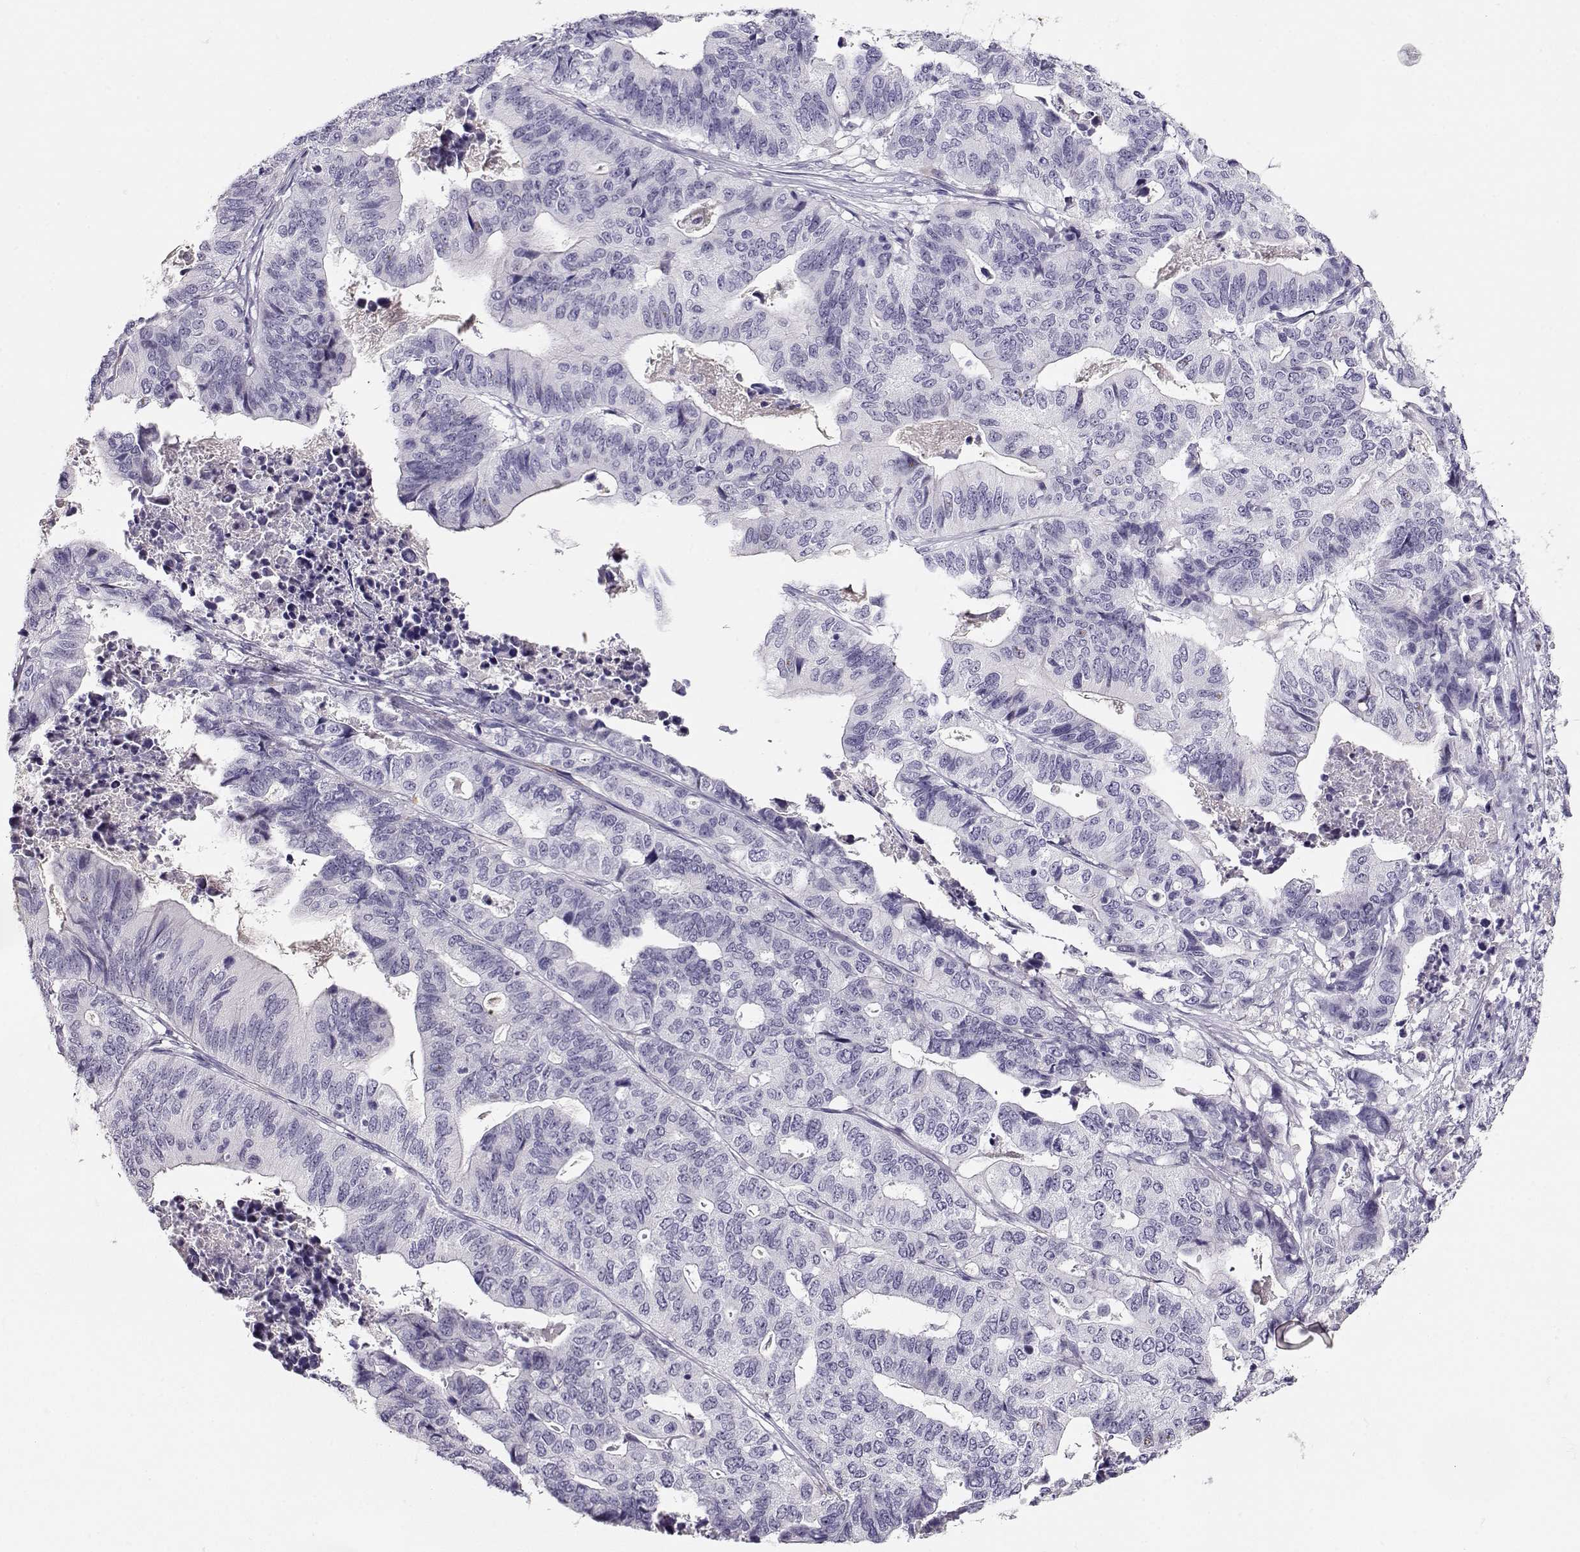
{"staining": {"intensity": "negative", "quantity": "none", "location": "none"}, "tissue": "stomach cancer", "cell_type": "Tumor cells", "image_type": "cancer", "snomed": [{"axis": "morphology", "description": "Adenocarcinoma, NOS"}, {"axis": "topography", "description": "Stomach, upper"}], "caption": "An image of stomach cancer stained for a protein displays no brown staining in tumor cells. Nuclei are stained in blue.", "gene": "RBM44", "patient": {"sex": "female", "age": 67}}